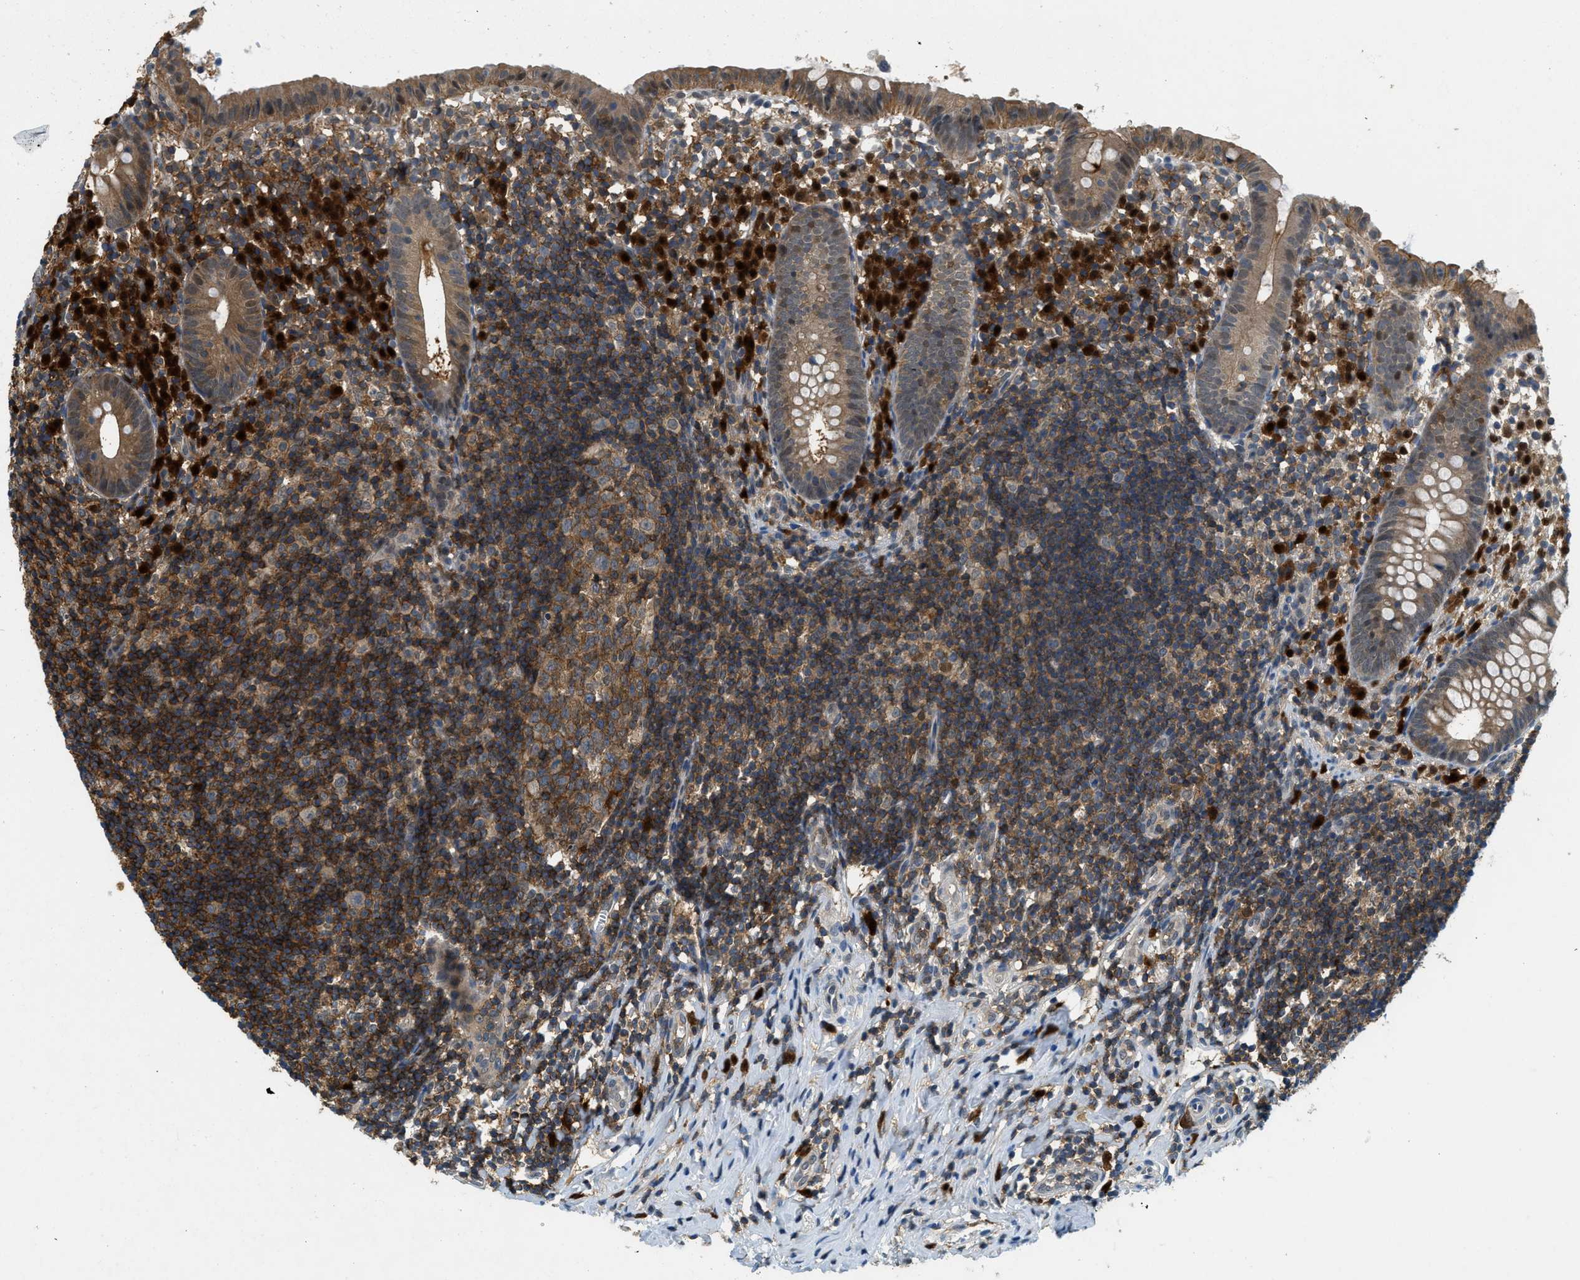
{"staining": {"intensity": "moderate", "quantity": ">75%", "location": "cytoplasmic/membranous"}, "tissue": "appendix", "cell_type": "Glandular cells", "image_type": "normal", "snomed": [{"axis": "morphology", "description": "Normal tissue, NOS"}, {"axis": "topography", "description": "Appendix"}], "caption": "Immunohistochemical staining of normal human appendix reveals medium levels of moderate cytoplasmic/membranous expression in approximately >75% of glandular cells. (IHC, brightfield microscopy, high magnification).", "gene": "GMPPB", "patient": {"sex": "female", "age": 20}}